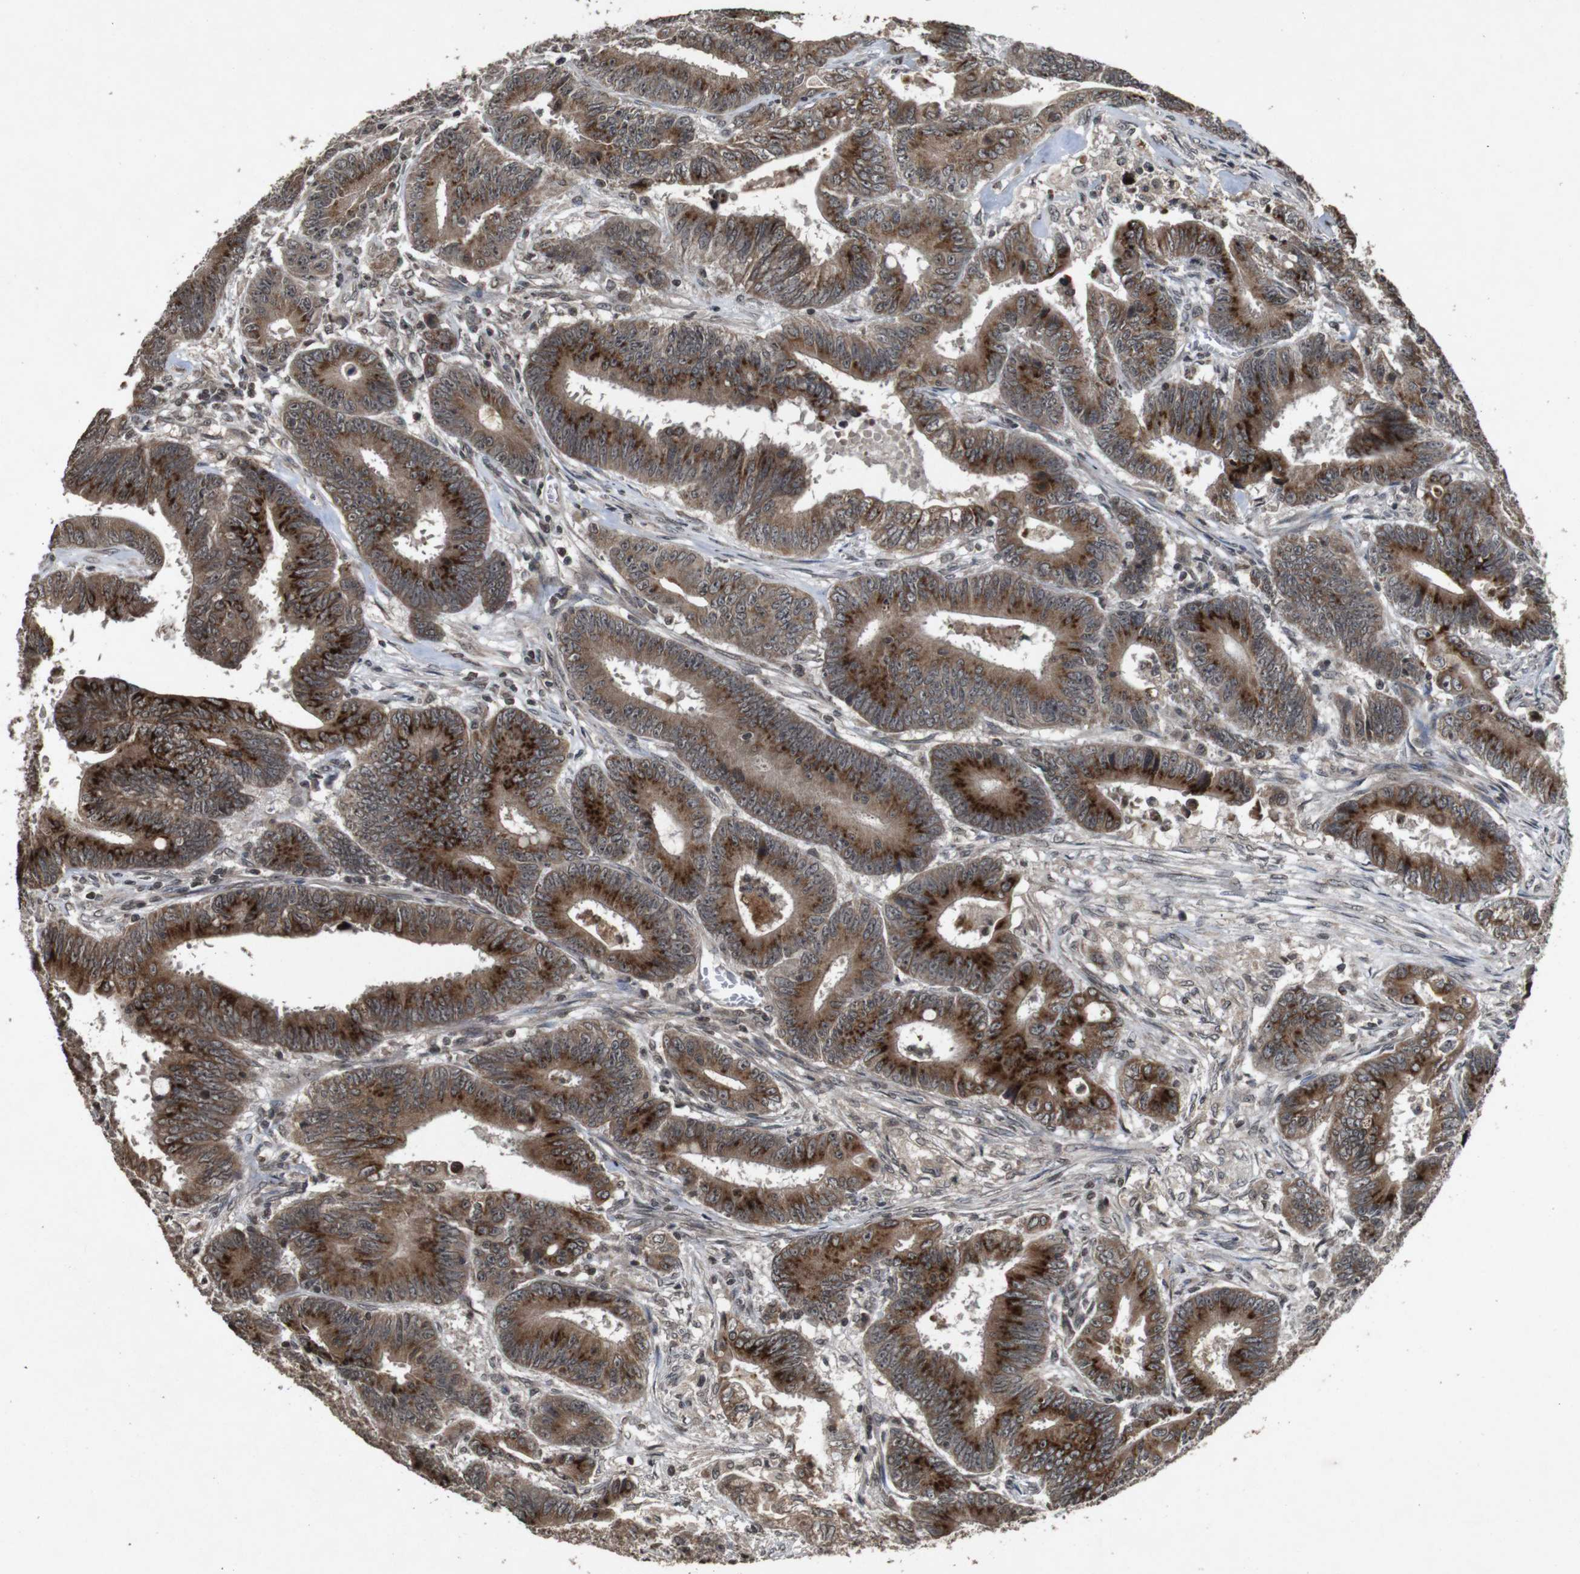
{"staining": {"intensity": "strong", "quantity": ">75%", "location": "cytoplasmic/membranous"}, "tissue": "colorectal cancer", "cell_type": "Tumor cells", "image_type": "cancer", "snomed": [{"axis": "morphology", "description": "Adenocarcinoma, NOS"}, {"axis": "topography", "description": "Colon"}], "caption": "Immunohistochemistry (IHC) staining of colorectal cancer (adenocarcinoma), which exhibits high levels of strong cytoplasmic/membranous staining in approximately >75% of tumor cells indicating strong cytoplasmic/membranous protein staining. The staining was performed using DAB (3,3'-diaminobenzidine) (brown) for protein detection and nuclei were counterstained in hematoxylin (blue).", "gene": "SORL1", "patient": {"sex": "male", "age": 45}}